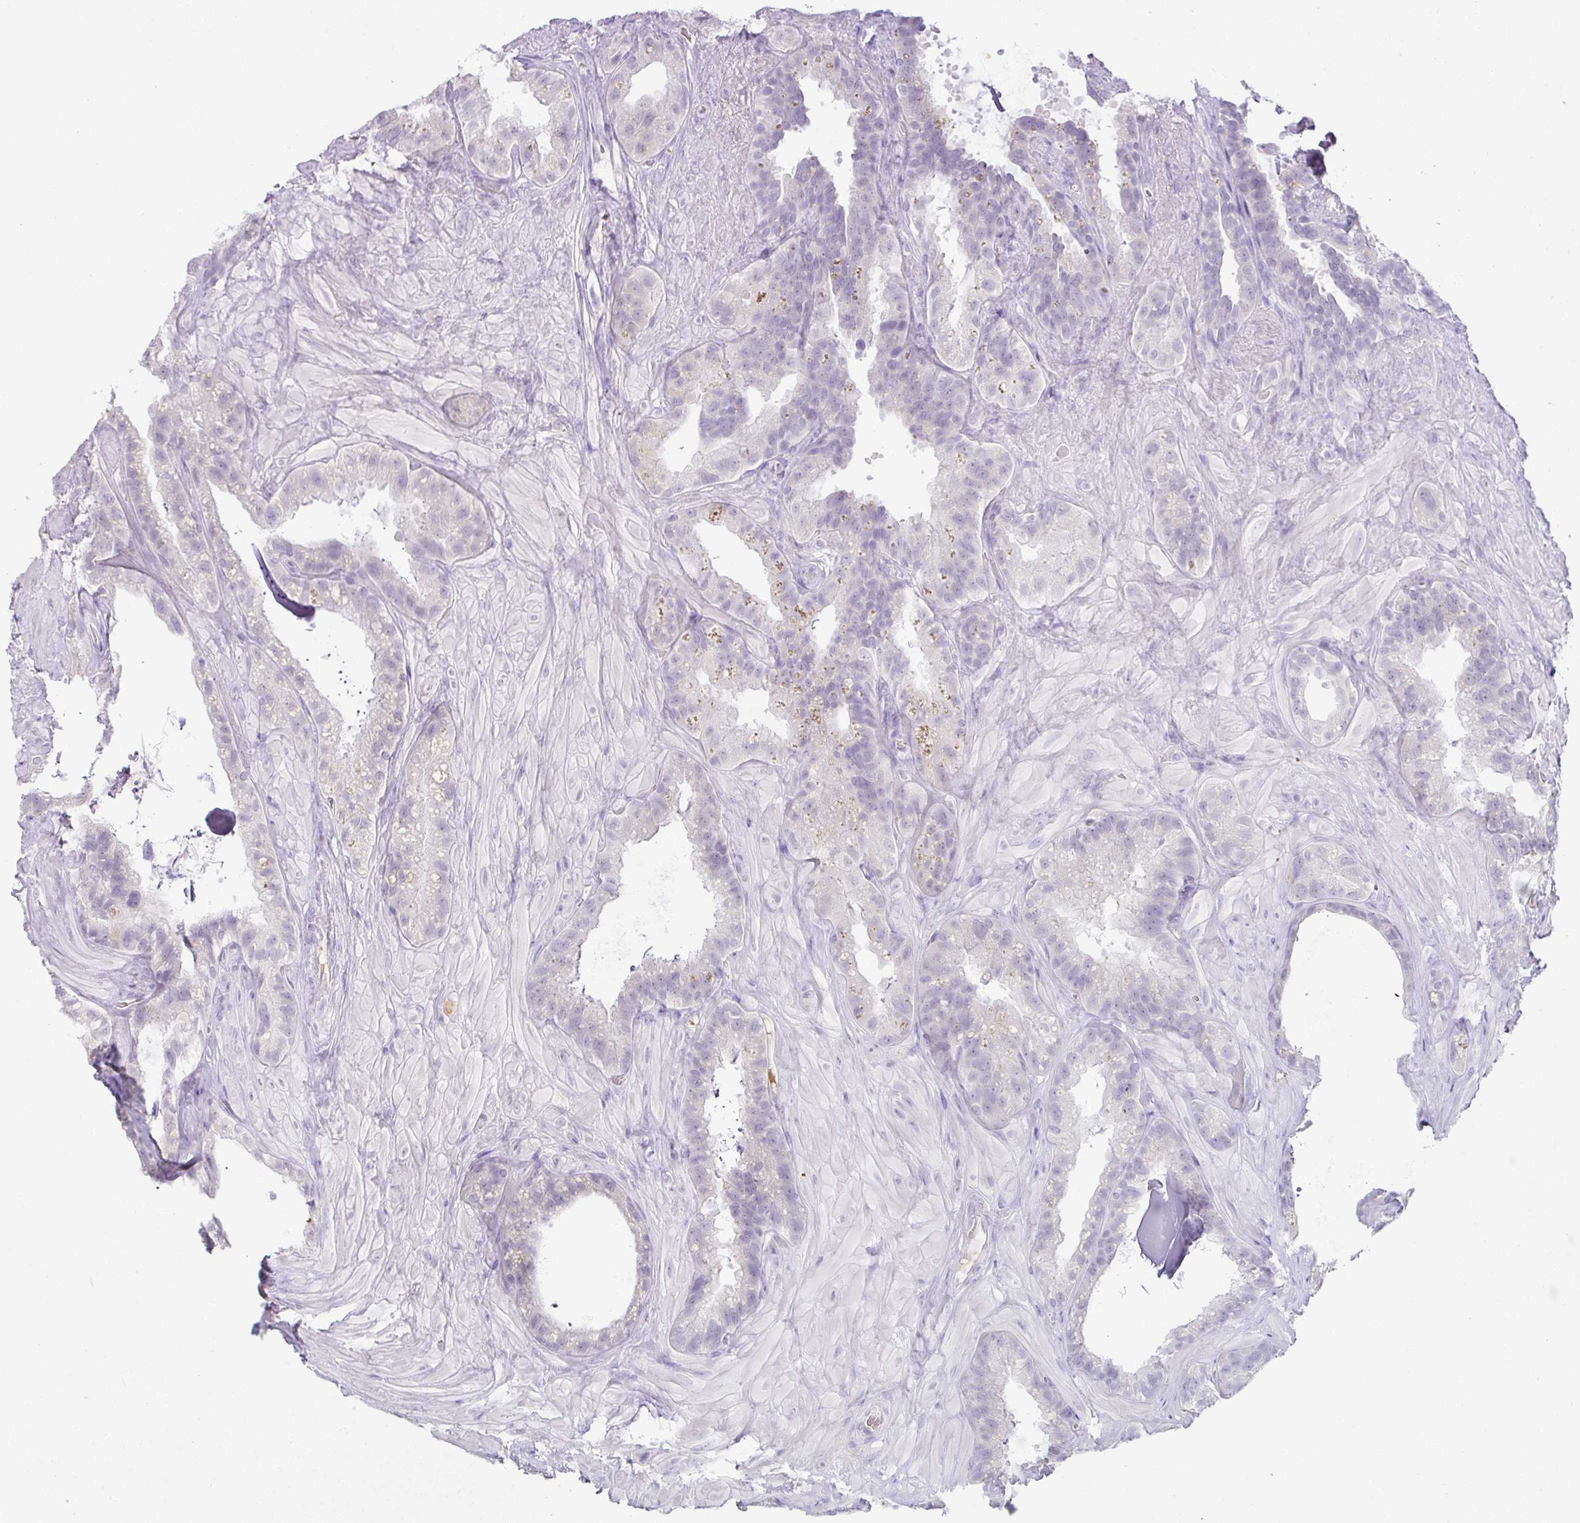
{"staining": {"intensity": "negative", "quantity": "none", "location": "none"}, "tissue": "seminal vesicle", "cell_type": "Glandular cells", "image_type": "normal", "snomed": [{"axis": "morphology", "description": "Normal tissue, NOS"}, {"axis": "topography", "description": "Seminal veicle"}, {"axis": "topography", "description": "Peripheral nerve tissue"}], "caption": "The image displays no staining of glandular cells in benign seminal vesicle. (DAB immunohistochemistry (IHC), high magnification).", "gene": "FGF17", "patient": {"sex": "male", "age": 76}}